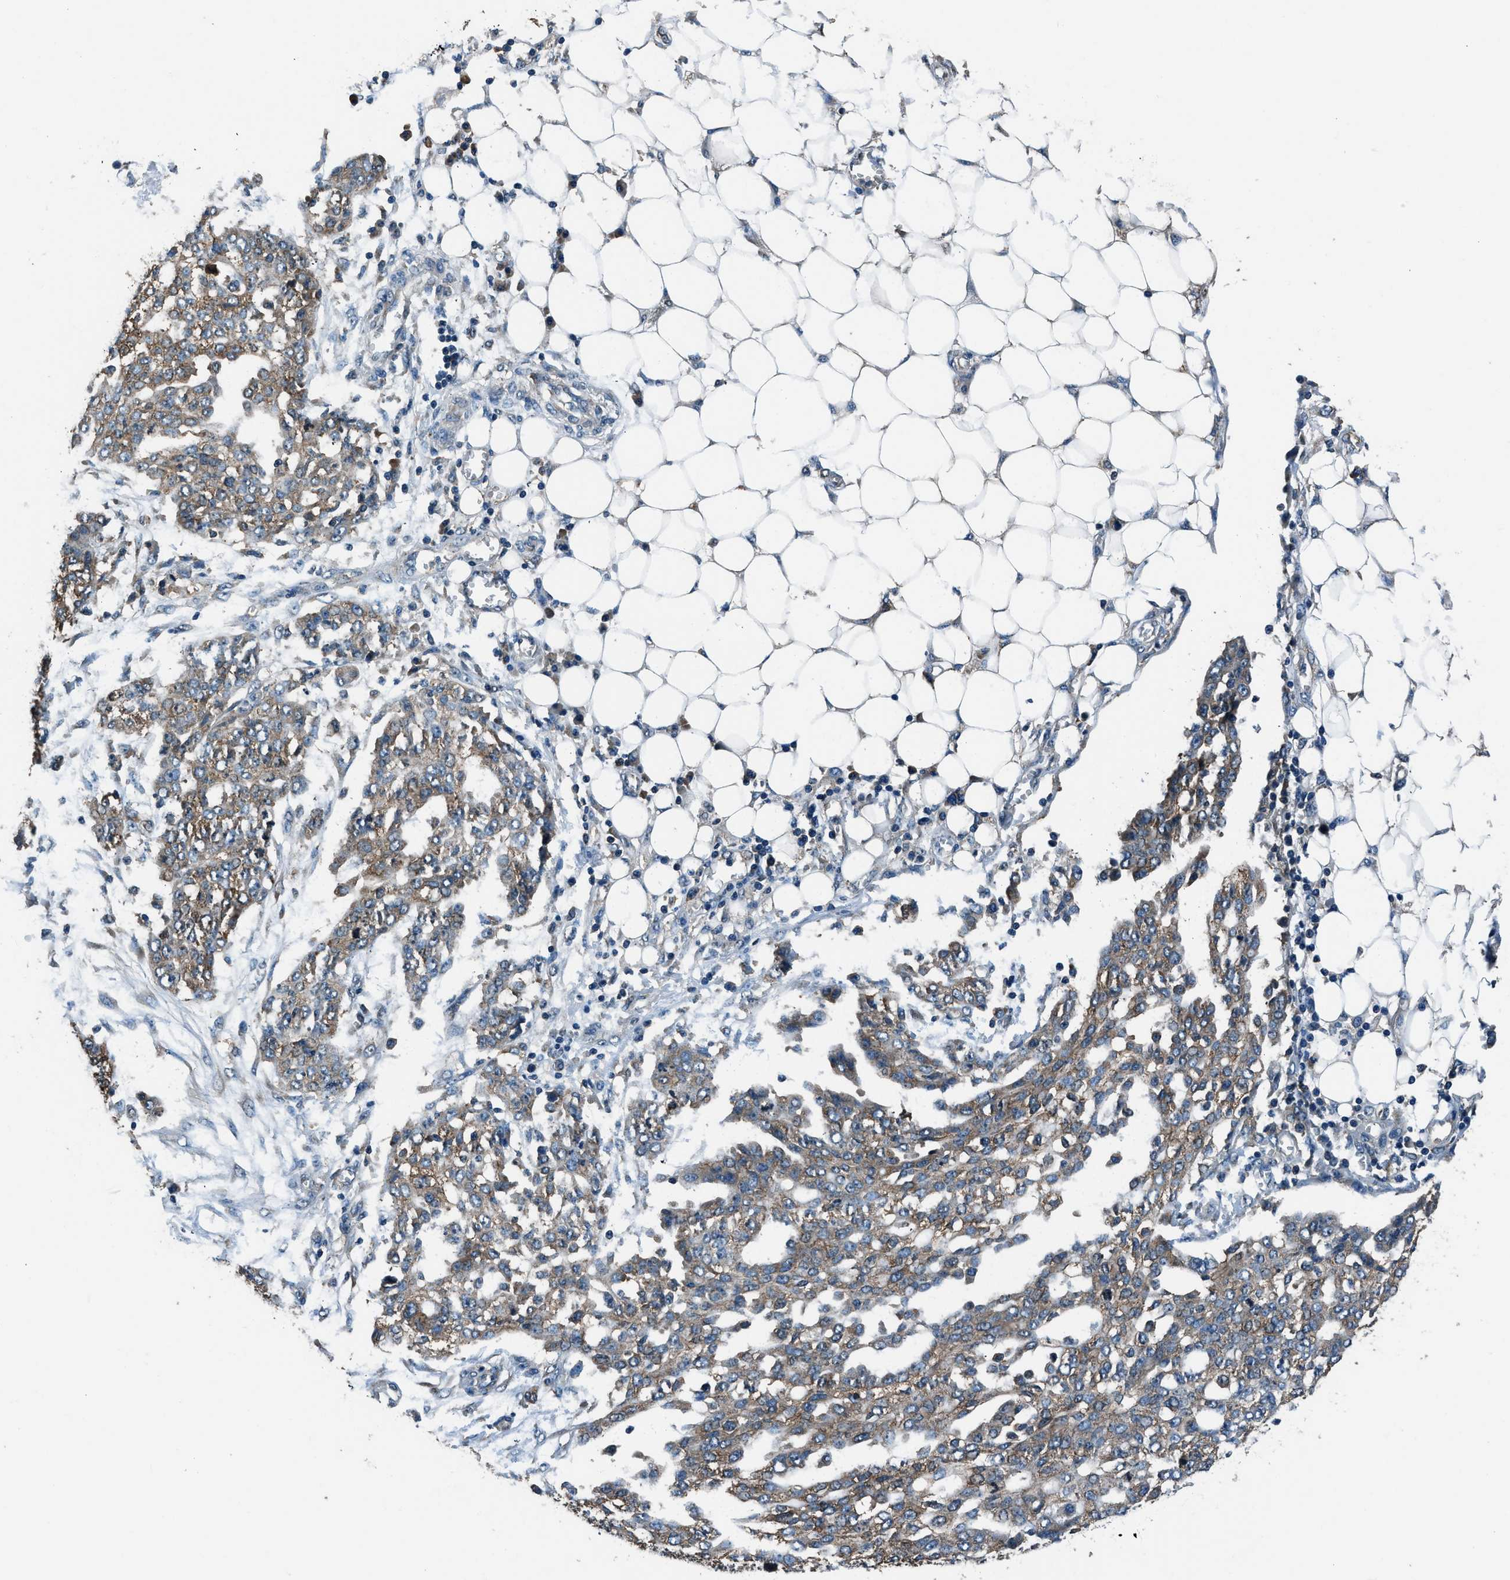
{"staining": {"intensity": "moderate", "quantity": ">75%", "location": "cytoplasmic/membranous"}, "tissue": "ovarian cancer", "cell_type": "Tumor cells", "image_type": "cancer", "snomed": [{"axis": "morphology", "description": "Cystadenocarcinoma, serous, NOS"}, {"axis": "topography", "description": "Soft tissue"}, {"axis": "topography", "description": "Ovary"}], "caption": "A brown stain highlights moderate cytoplasmic/membranous positivity of a protein in serous cystadenocarcinoma (ovarian) tumor cells. (DAB (3,3'-diaminobenzidine) = brown stain, brightfield microscopy at high magnification).", "gene": "ARFGAP2", "patient": {"sex": "female", "age": 57}}